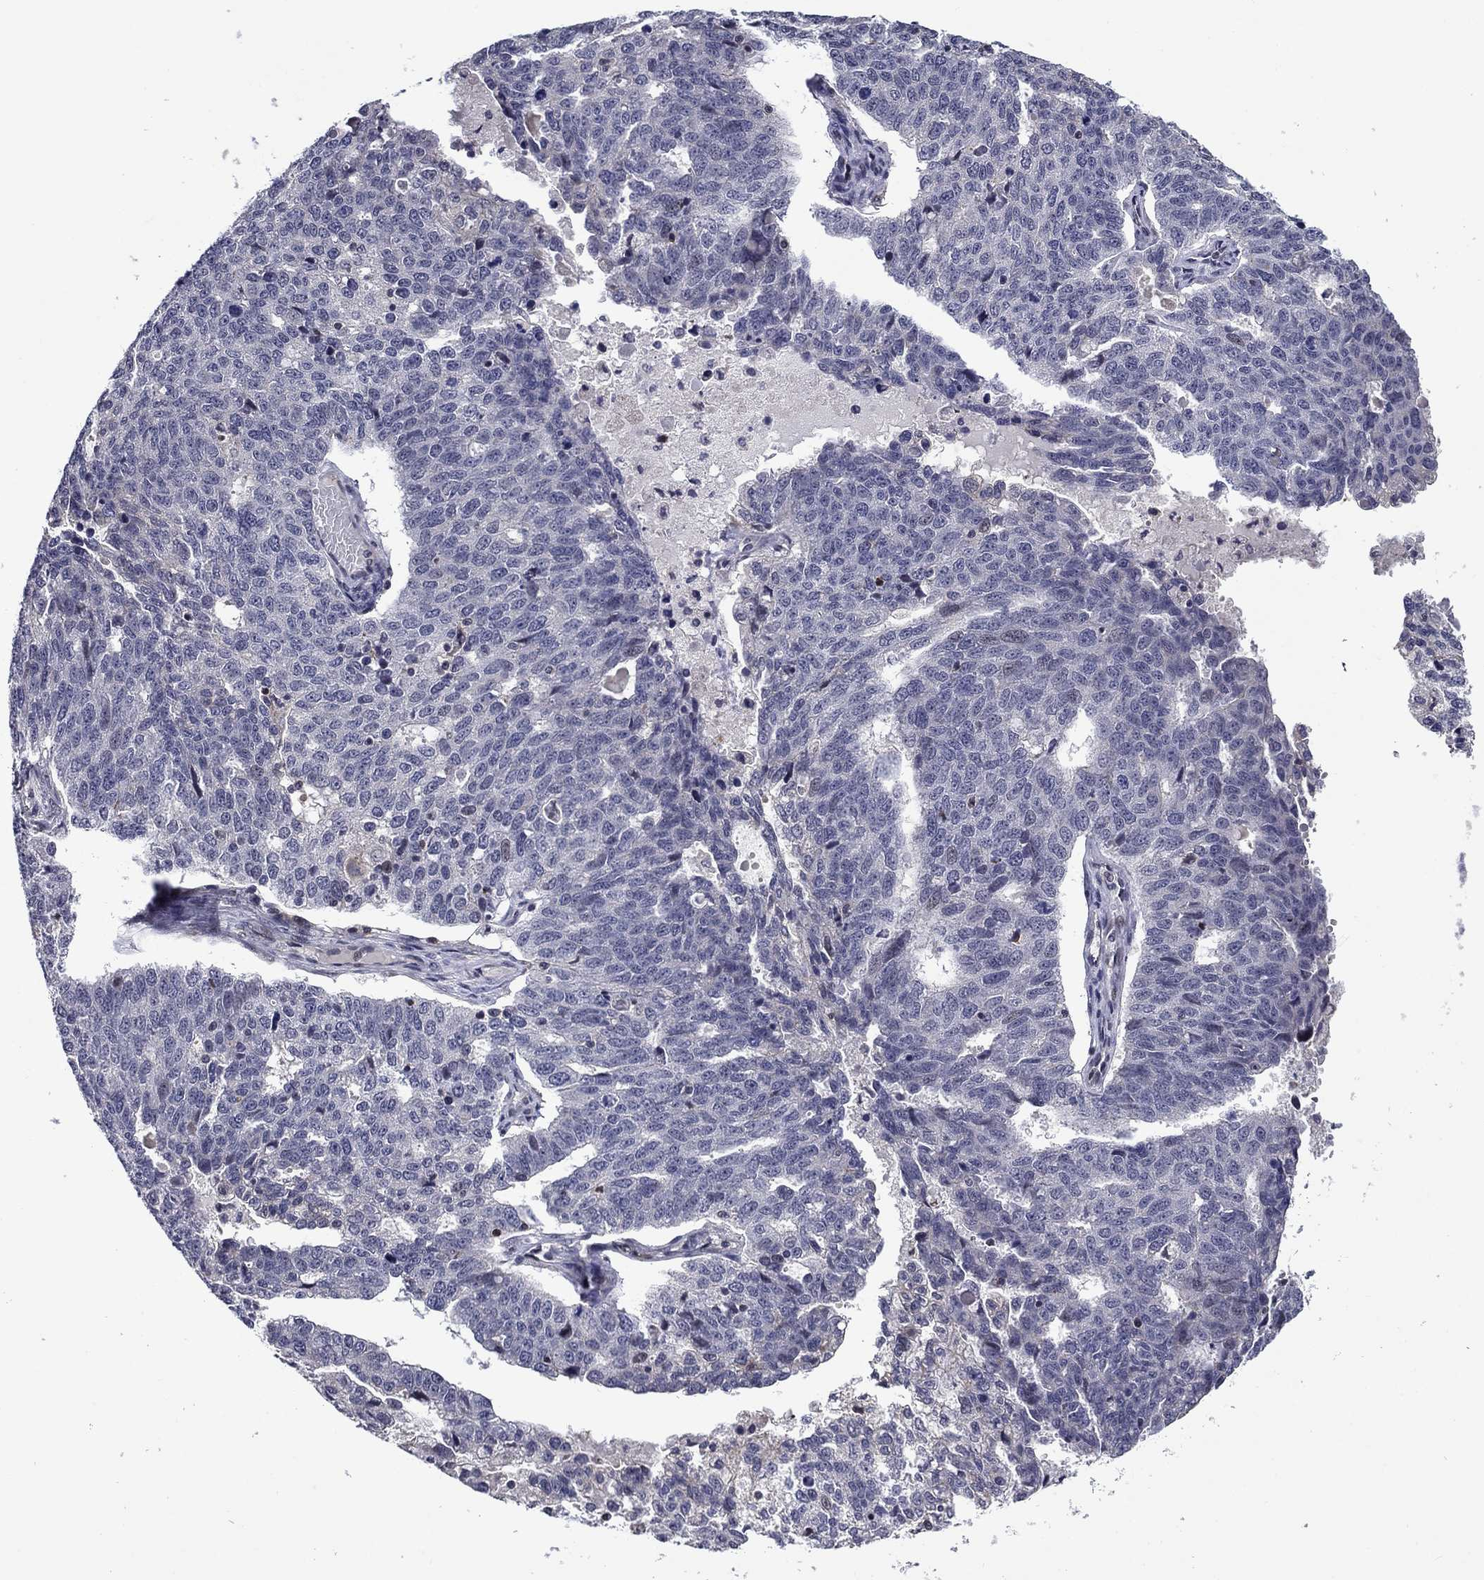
{"staining": {"intensity": "negative", "quantity": "none", "location": "none"}, "tissue": "ovarian cancer", "cell_type": "Tumor cells", "image_type": "cancer", "snomed": [{"axis": "morphology", "description": "Cystadenocarcinoma, serous, NOS"}, {"axis": "topography", "description": "Ovary"}], "caption": "Human ovarian serous cystadenocarcinoma stained for a protein using IHC reveals no staining in tumor cells.", "gene": "B3GAT1", "patient": {"sex": "female", "age": 71}}